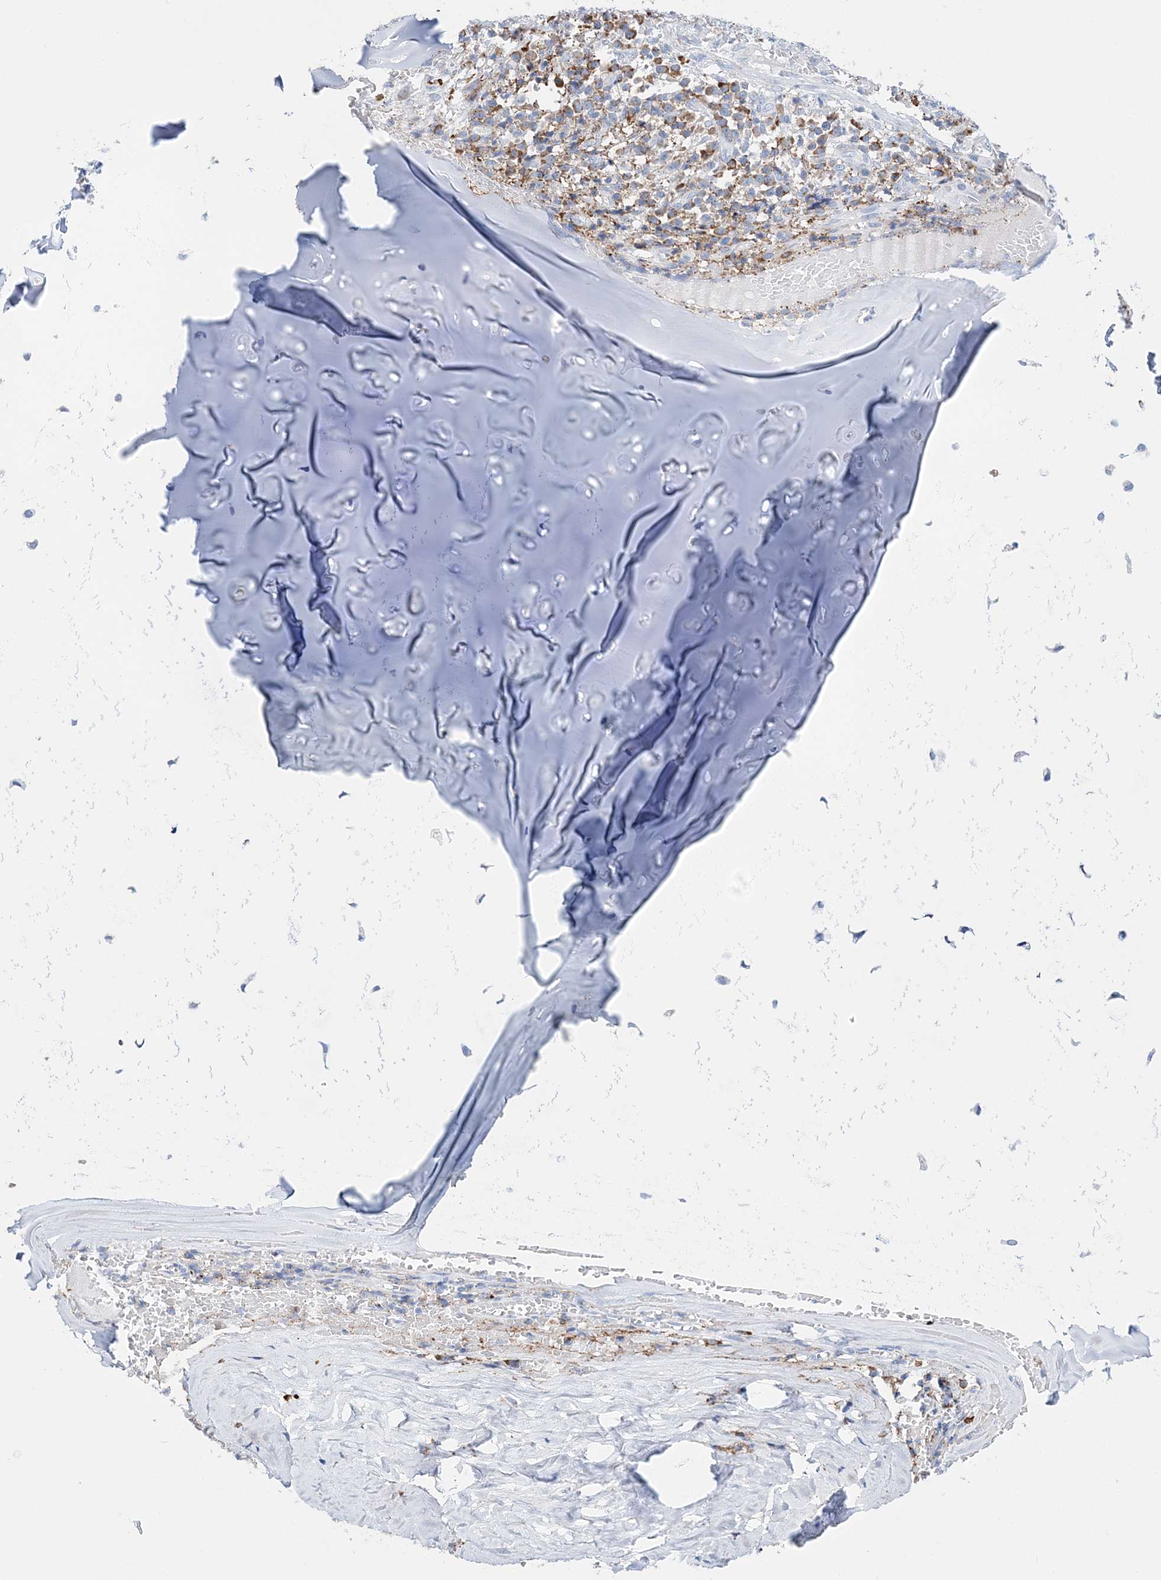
{"staining": {"intensity": "negative", "quantity": "none", "location": "none"}, "tissue": "adipose tissue", "cell_type": "Adipocytes", "image_type": "normal", "snomed": [{"axis": "morphology", "description": "Normal tissue, NOS"}, {"axis": "morphology", "description": "Basal cell carcinoma"}, {"axis": "topography", "description": "Cartilage tissue"}, {"axis": "topography", "description": "Nasopharynx"}, {"axis": "topography", "description": "Oral tissue"}], "caption": "IHC micrograph of unremarkable adipose tissue: adipose tissue stained with DAB exhibits no significant protein positivity in adipocytes.", "gene": "TSPYL6", "patient": {"sex": "female", "age": 77}}